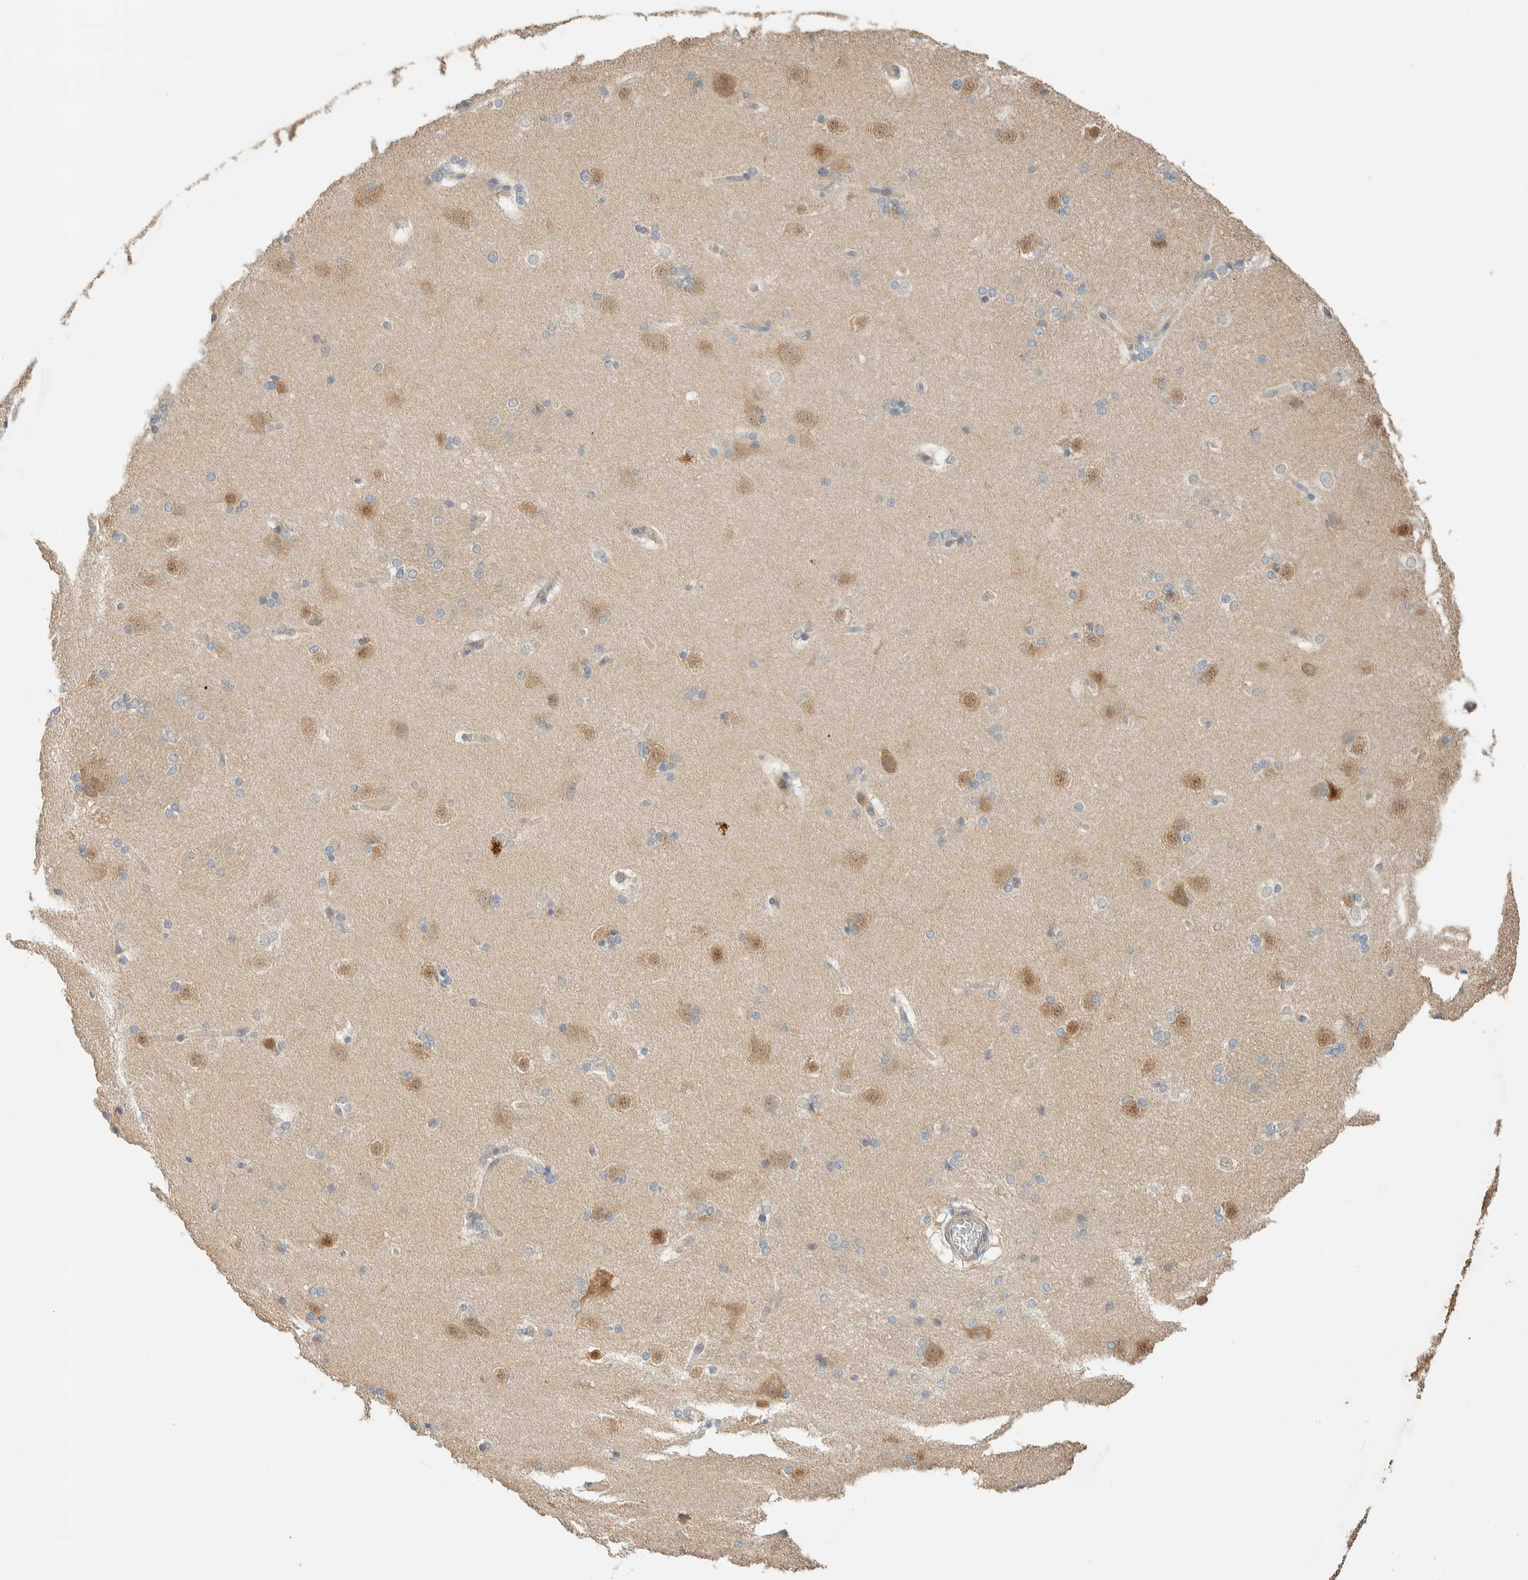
{"staining": {"intensity": "weak", "quantity": "<25%", "location": "nuclear"}, "tissue": "caudate", "cell_type": "Glial cells", "image_type": "normal", "snomed": [{"axis": "morphology", "description": "Normal tissue, NOS"}, {"axis": "topography", "description": "Lateral ventricle wall"}], "caption": "Protein analysis of normal caudate exhibits no significant staining in glial cells. (DAB (3,3'-diaminobenzidine) immunohistochemistry (IHC), high magnification).", "gene": "RAB11FIP1", "patient": {"sex": "female", "age": 19}}